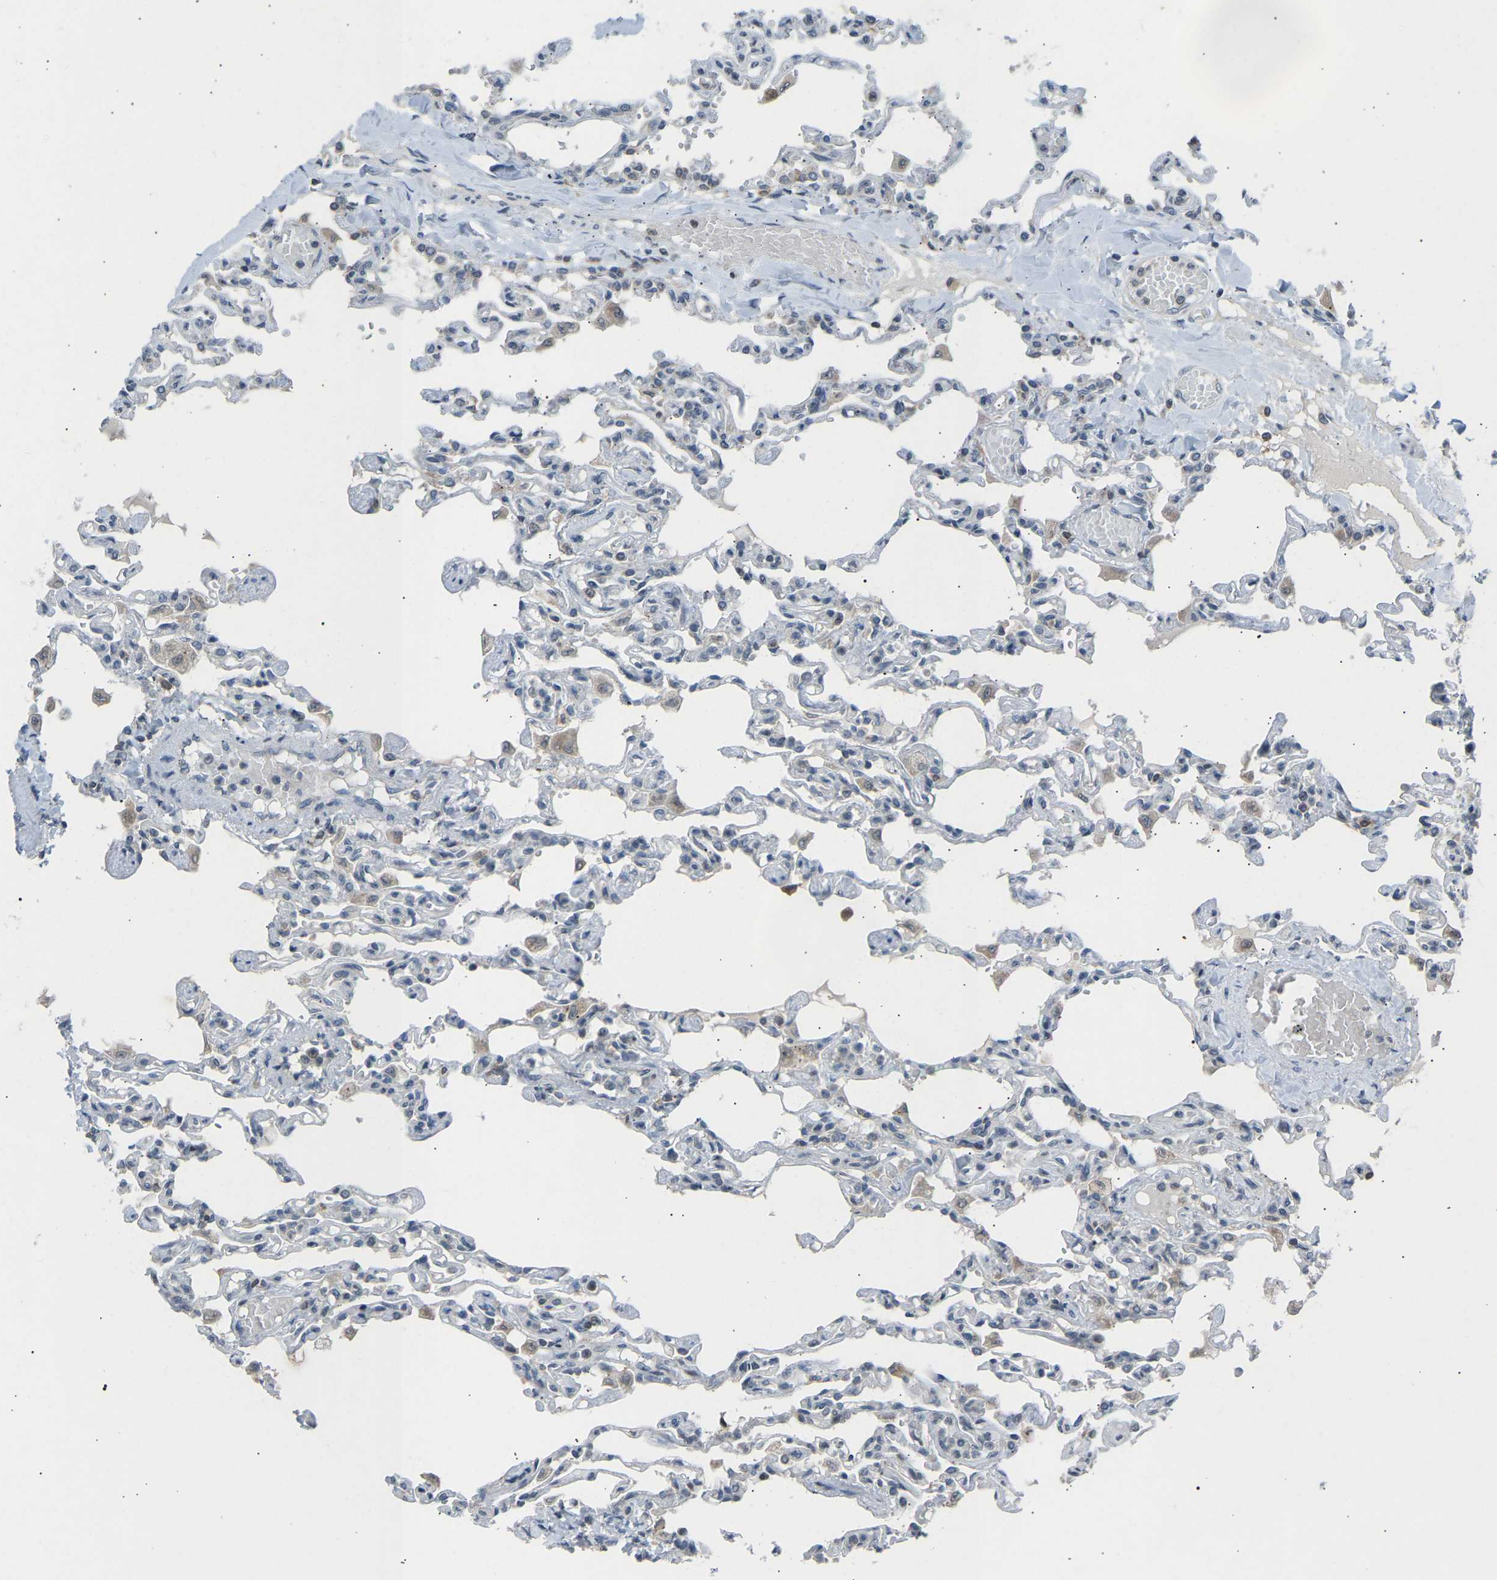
{"staining": {"intensity": "weak", "quantity": "<25%", "location": "cytoplasmic/membranous"}, "tissue": "lung", "cell_type": "Alveolar cells", "image_type": "normal", "snomed": [{"axis": "morphology", "description": "Normal tissue, NOS"}, {"axis": "topography", "description": "Lung"}], "caption": "Photomicrograph shows no significant protein positivity in alveolar cells of unremarkable lung. (DAB (3,3'-diaminobenzidine) immunohistochemistry (IHC) visualized using brightfield microscopy, high magnification).", "gene": "SLIRP", "patient": {"sex": "male", "age": 21}}